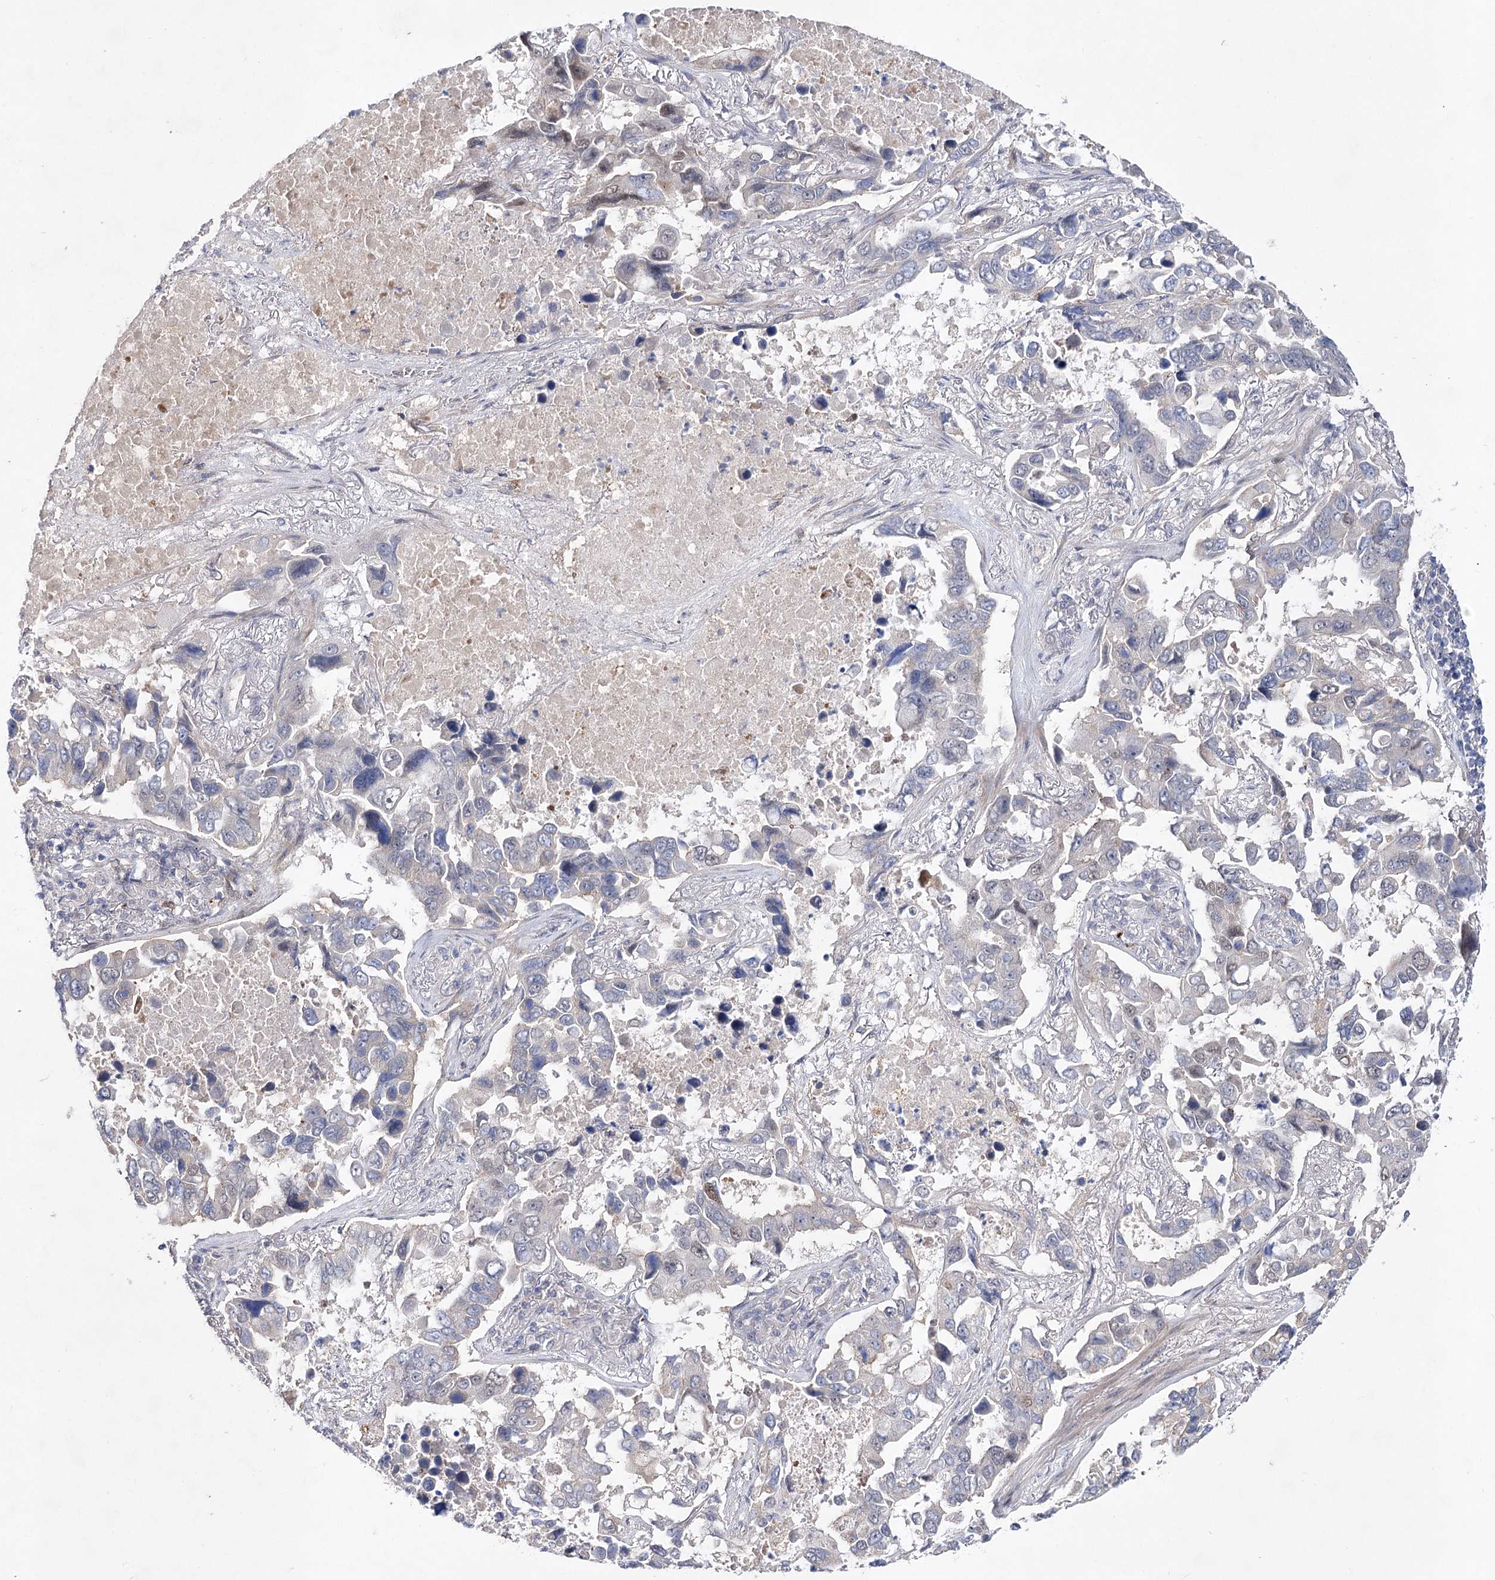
{"staining": {"intensity": "negative", "quantity": "none", "location": "none"}, "tissue": "lung cancer", "cell_type": "Tumor cells", "image_type": "cancer", "snomed": [{"axis": "morphology", "description": "Adenocarcinoma, NOS"}, {"axis": "topography", "description": "Lung"}], "caption": "This histopathology image is of lung cancer stained with immunohistochemistry (IHC) to label a protein in brown with the nuclei are counter-stained blue. There is no expression in tumor cells. The staining was performed using DAB (3,3'-diaminobenzidine) to visualize the protein expression in brown, while the nuclei were stained in blue with hematoxylin (Magnification: 20x).", "gene": "ARHGAP32", "patient": {"sex": "male", "age": 64}}